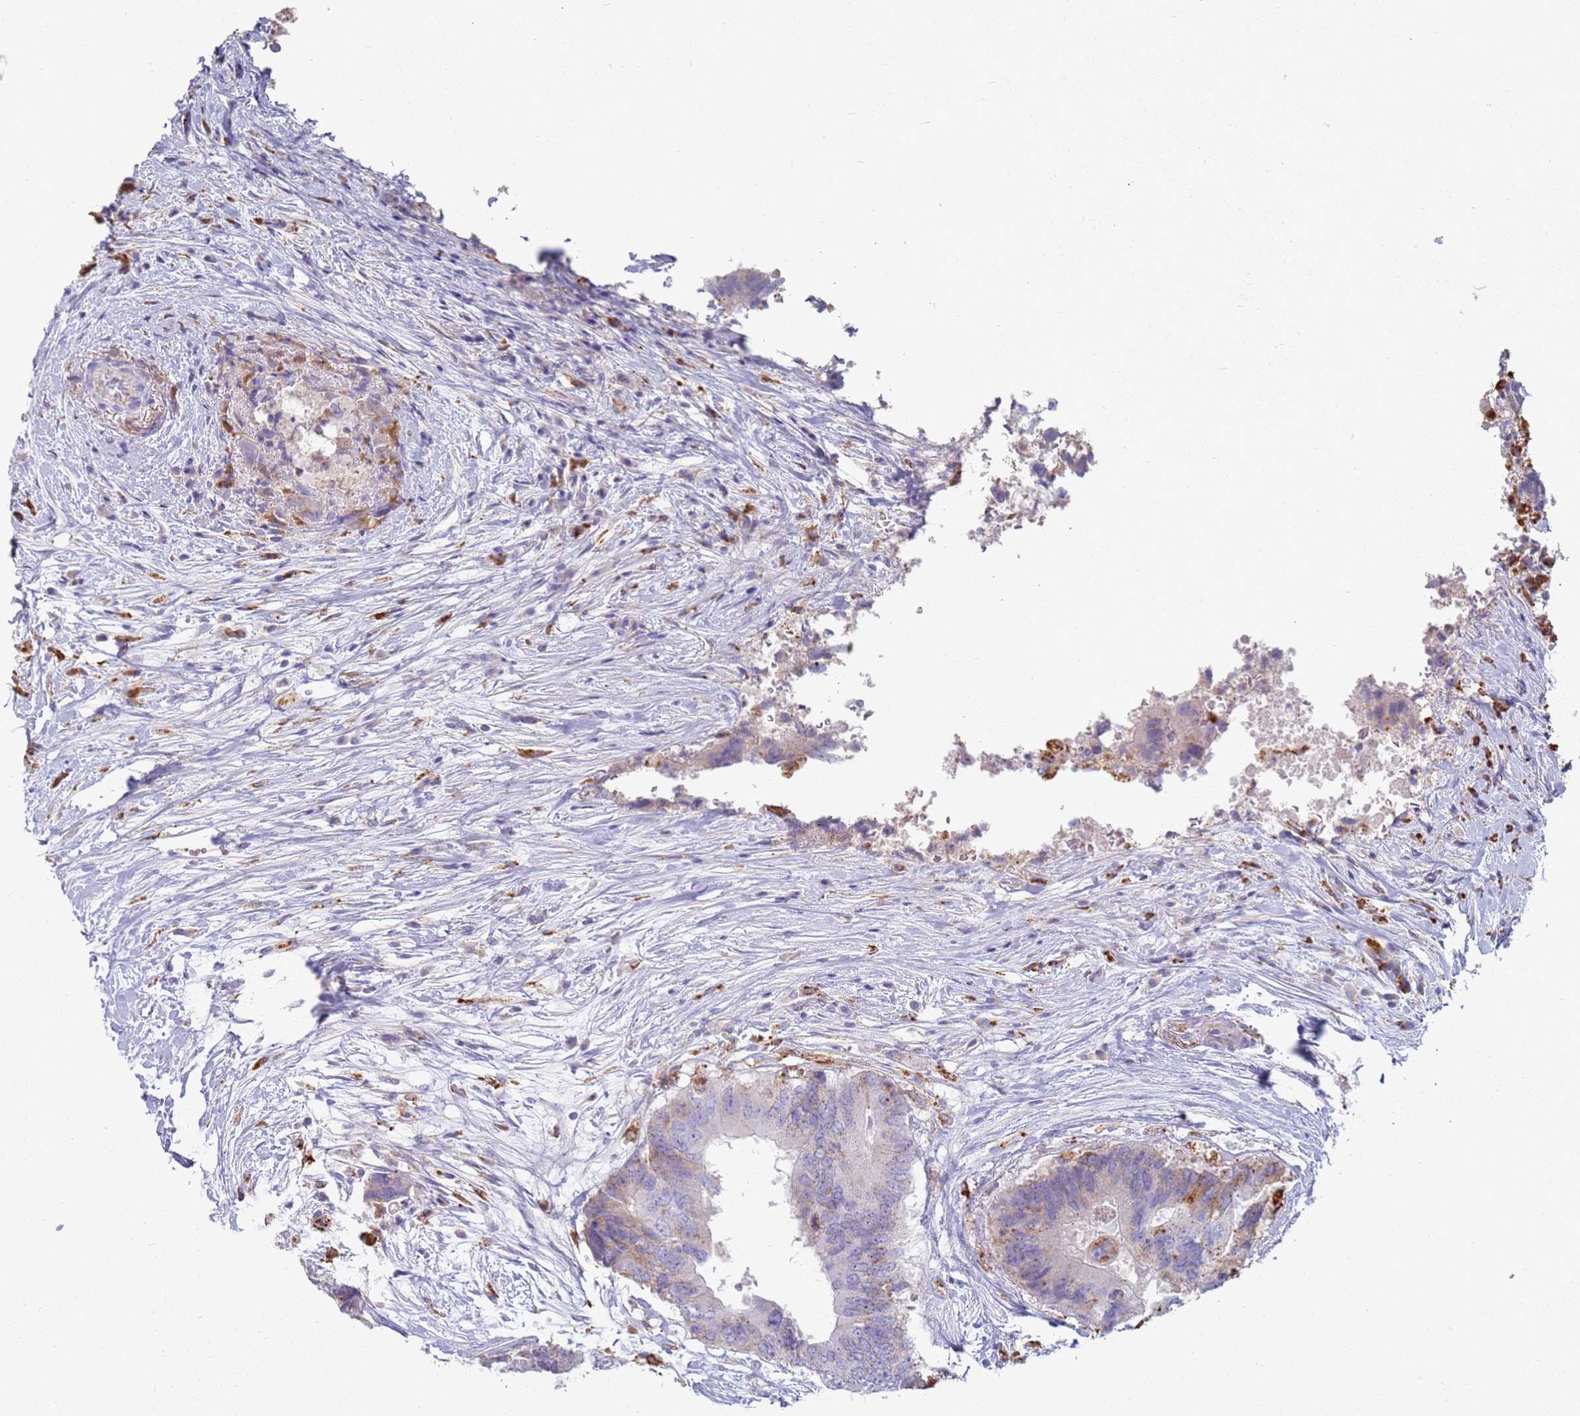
{"staining": {"intensity": "negative", "quantity": "none", "location": "none"}, "tissue": "colorectal cancer", "cell_type": "Tumor cells", "image_type": "cancer", "snomed": [{"axis": "morphology", "description": "Adenocarcinoma, NOS"}, {"axis": "topography", "description": "Colon"}], "caption": "High power microscopy image of an immunohistochemistry (IHC) photomicrograph of adenocarcinoma (colorectal), revealing no significant staining in tumor cells. (DAB IHC visualized using brightfield microscopy, high magnification).", "gene": "TMEM229B", "patient": {"sex": "male", "age": 71}}